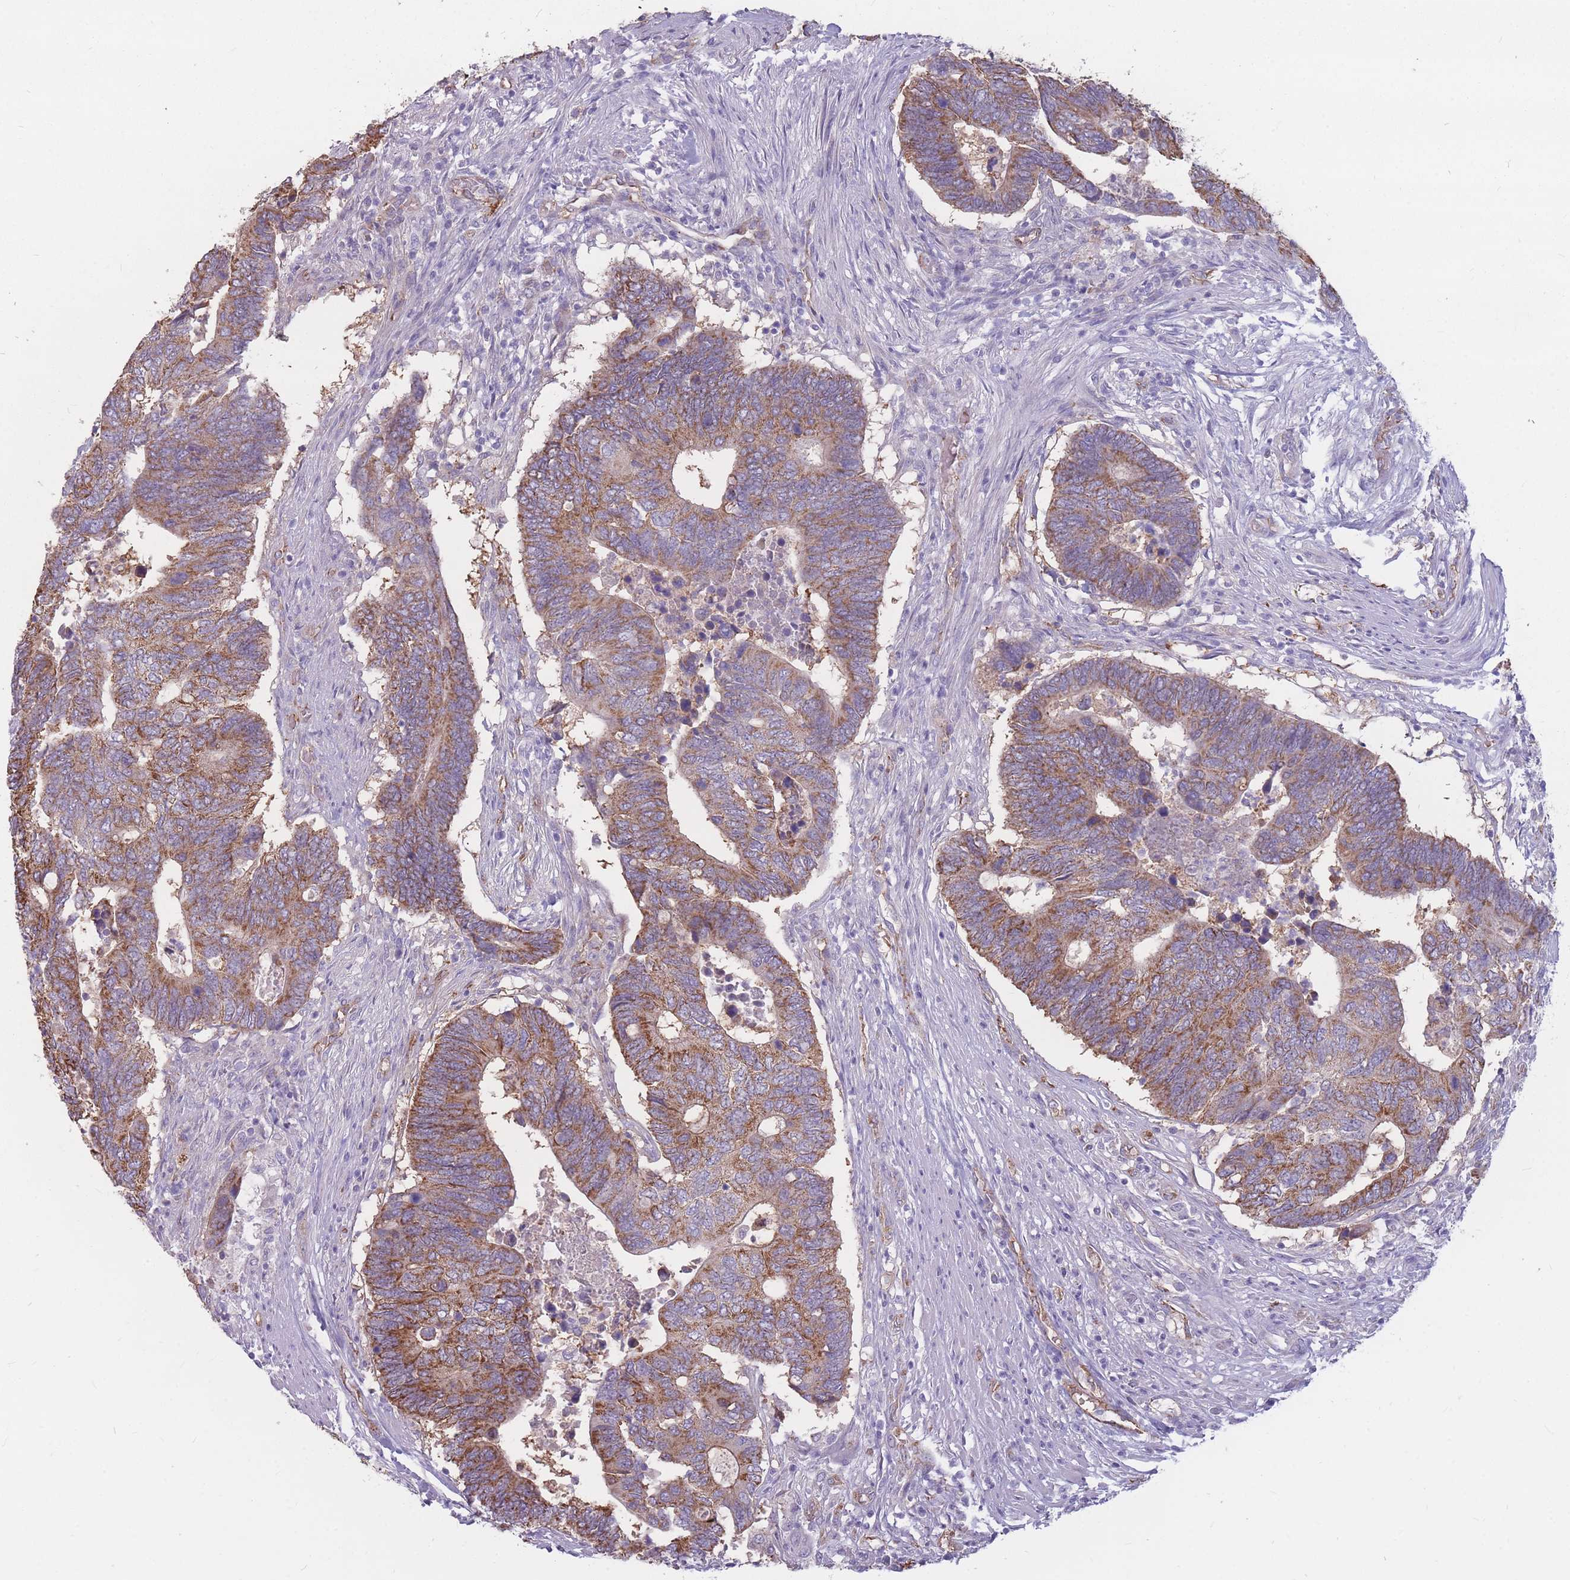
{"staining": {"intensity": "moderate", "quantity": ">75%", "location": "cytoplasmic/membranous"}, "tissue": "colorectal cancer", "cell_type": "Tumor cells", "image_type": "cancer", "snomed": [{"axis": "morphology", "description": "Adenocarcinoma, NOS"}, {"axis": "topography", "description": "Colon"}], "caption": "Colorectal cancer stained with a brown dye shows moderate cytoplasmic/membranous positive positivity in approximately >75% of tumor cells.", "gene": "GNA11", "patient": {"sex": "male", "age": 87}}